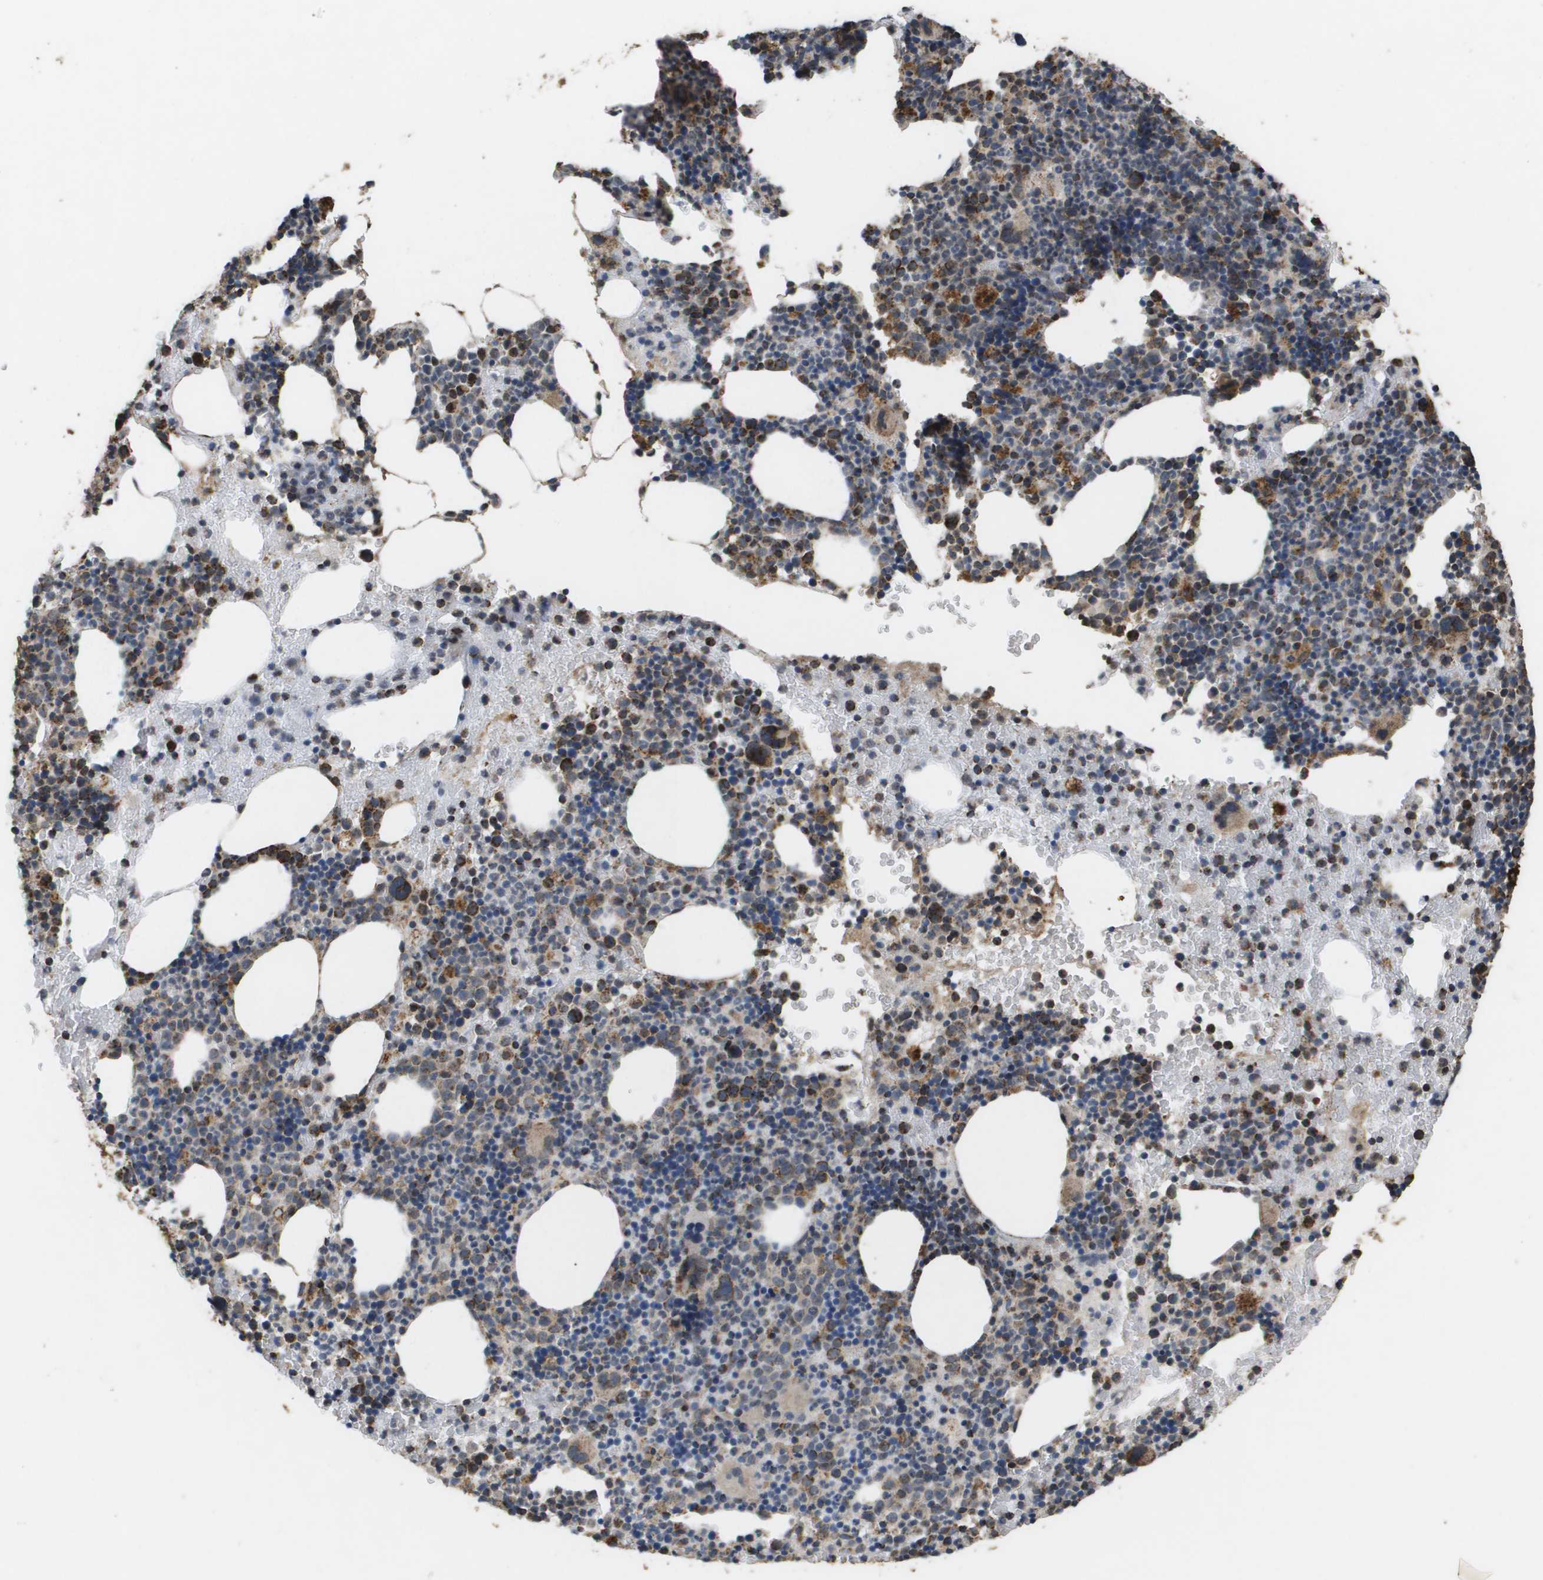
{"staining": {"intensity": "moderate", "quantity": "25%-75%", "location": "cytoplasmic/membranous"}, "tissue": "bone marrow", "cell_type": "Hematopoietic cells", "image_type": "normal", "snomed": [{"axis": "morphology", "description": "Normal tissue, NOS"}, {"axis": "morphology", "description": "Inflammation, NOS"}, {"axis": "topography", "description": "Bone marrow"}], "caption": "Immunohistochemistry (IHC) histopathology image of normal bone marrow: bone marrow stained using immunohistochemistry (IHC) displays medium levels of moderate protein expression localized specifically in the cytoplasmic/membranous of hematopoietic cells, appearing as a cytoplasmic/membranous brown color.", "gene": "HSPE1", "patient": {"sex": "male", "age": 72}}